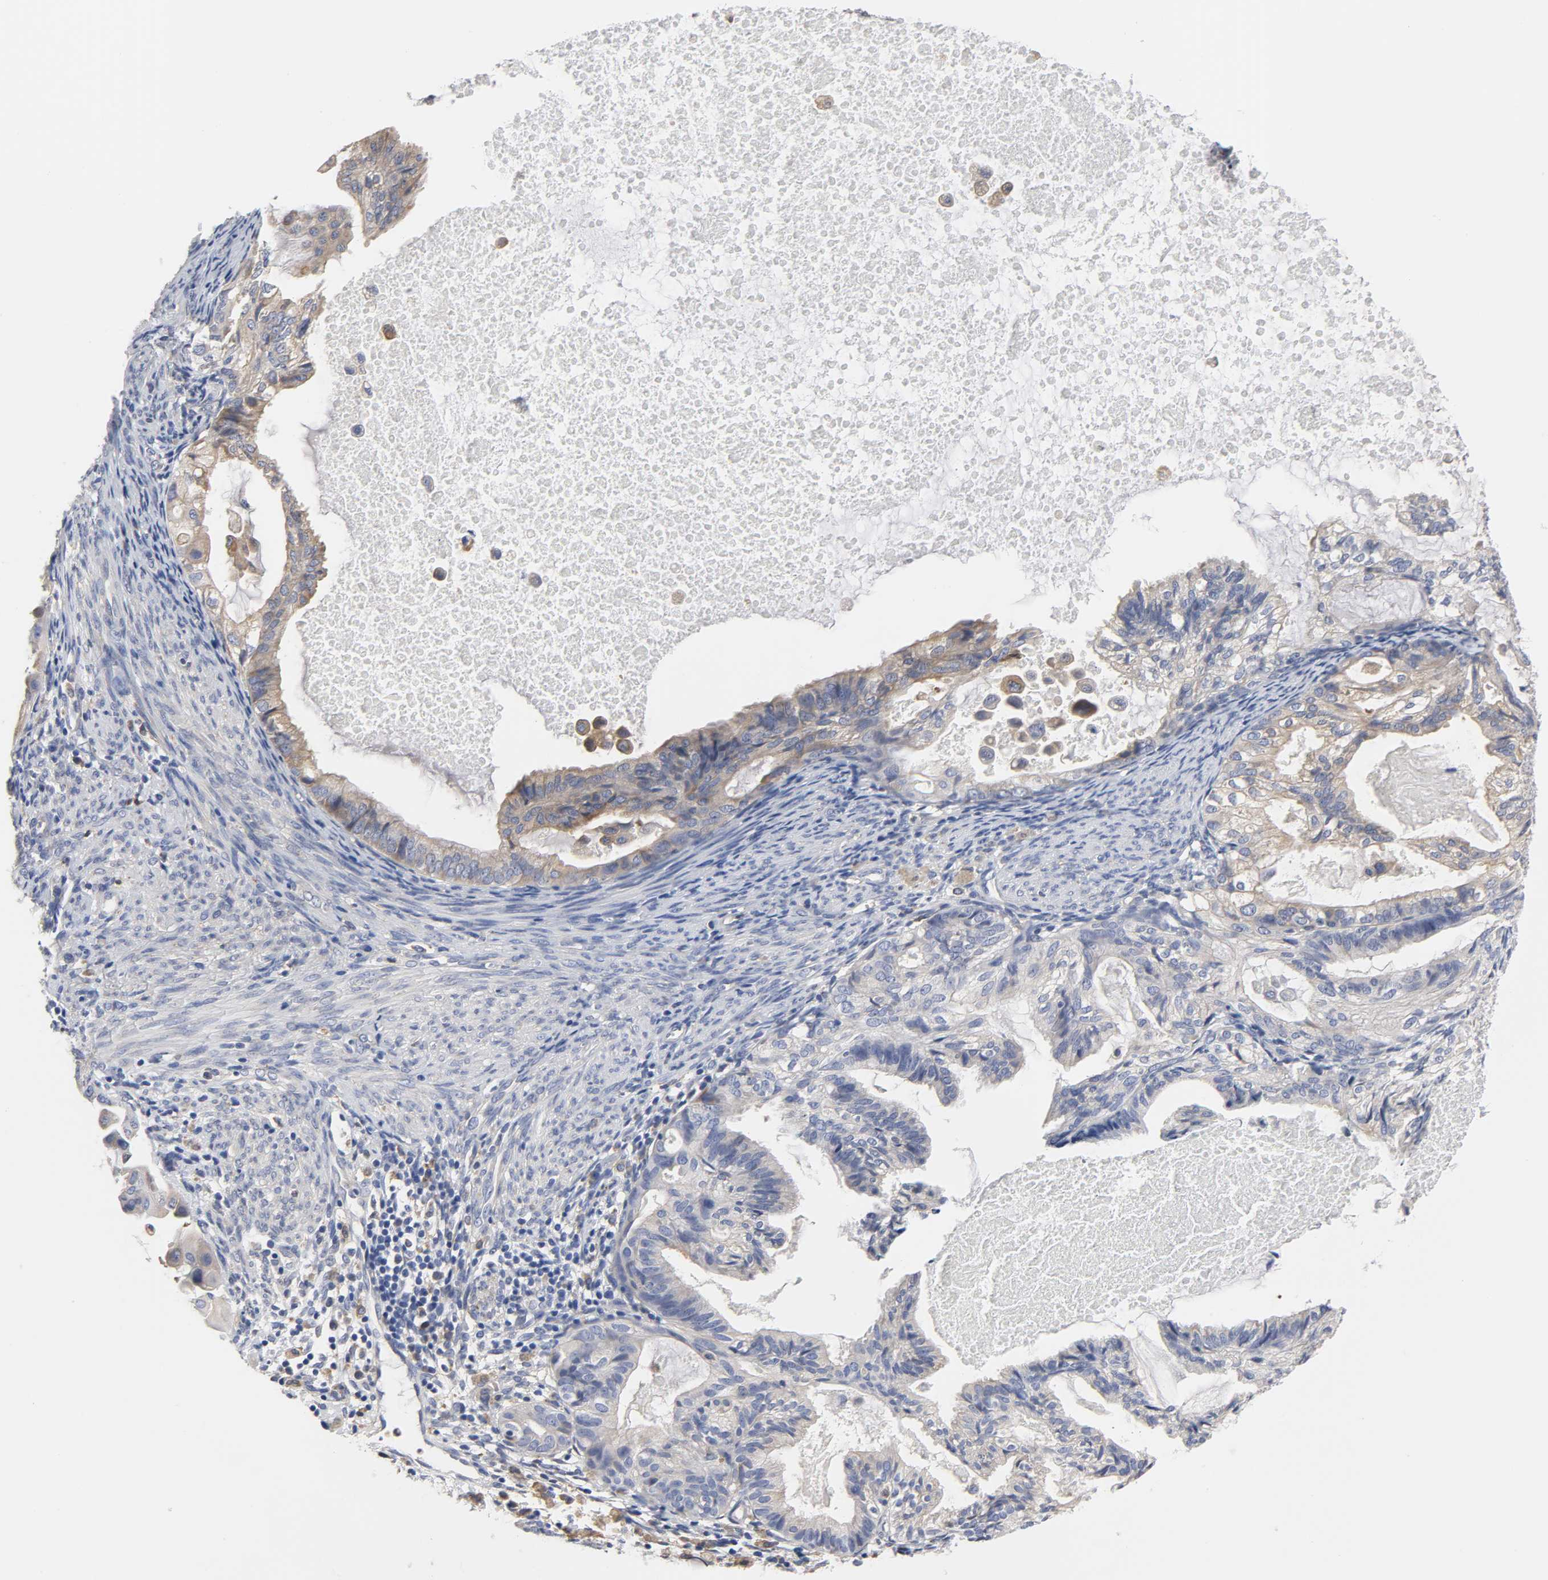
{"staining": {"intensity": "weak", "quantity": ">75%", "location": "cytoplasmic/membranous"}, "tissue": "cervical cancer", "cell_type": "Tumor cells", "image_type": "cancer", "snomed": [{"axis": "morphology", "description": "Normal tissue, NOS"}, {"axis": "morphology", "description": "Adenocarcinoma, NOS"}, {"axis": "topography", "description": "Cervix"}, {"axis": "topography", "description": "Endometrium"}], "caption": "Immunohistochemistry (IHC) staining of cervical cancer, which reveals low levels of weak cytoplasmic/membranous staining in approximately >75% of tumor cells indicating weak cytoplasmic/membranous protein staining. The staining was performed using DAB (brown) for protein detection and nuclei were counterstained in hematoxylin (blue).", "gene": "HCK", "patient": {"sex": "female", "age": 86}}